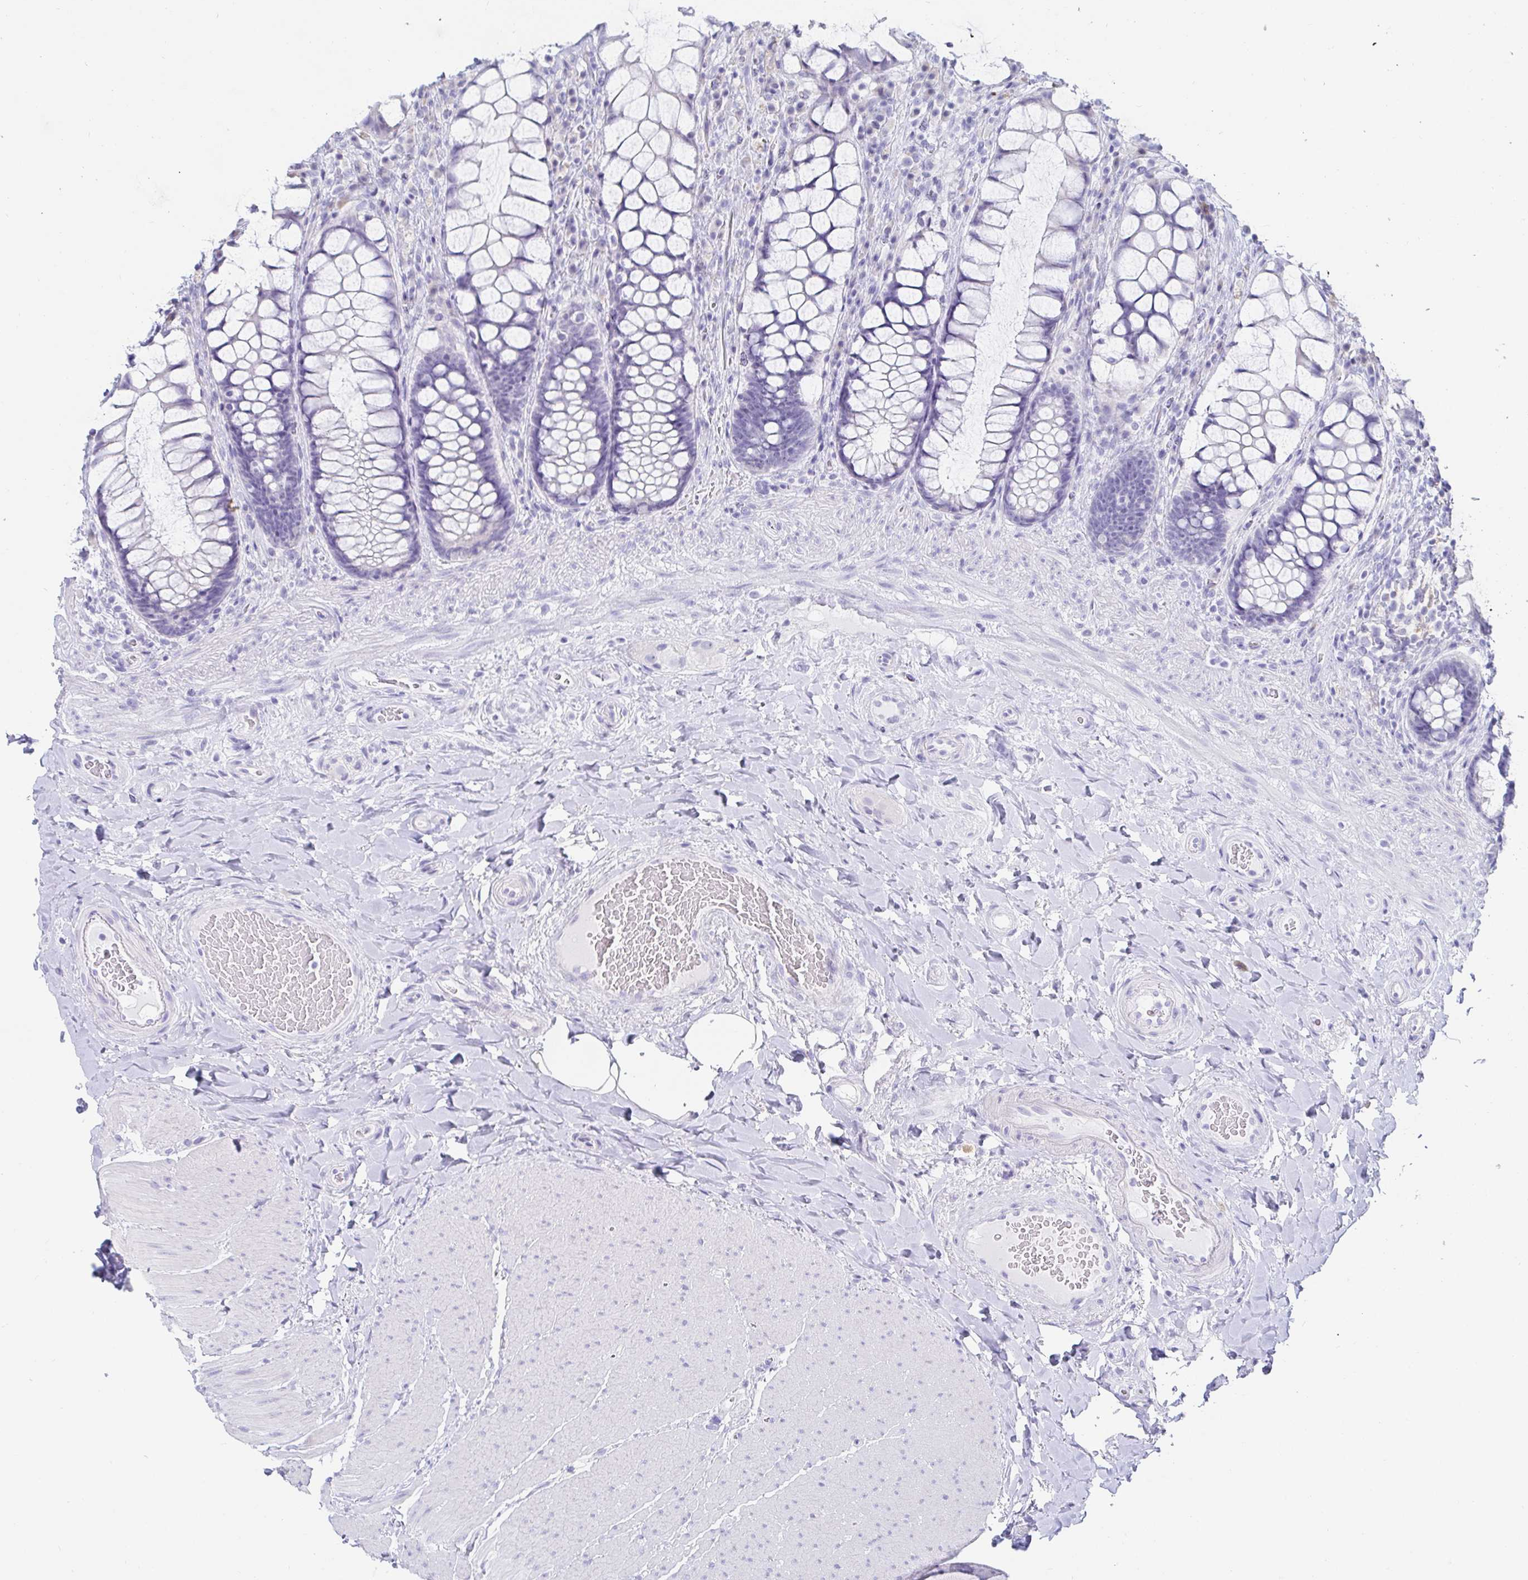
{"staining": {"intensity": "negative", "quantity": "none", "location": "none"}, "tissue": "rectum", "cell_type": "Glandular cells", "image_type": "normal", "snomed": [{"axis": "morphology", "description": "Normal tissue, NOS"}, {"axis": "topography", "description": "Rectum"}], "caption": "A histopathology image of rectum stained for a protein reveals no brown staining in glandular cells.", "gene": "C4orf17", "patient": {"sex": "female", "age": 58}}